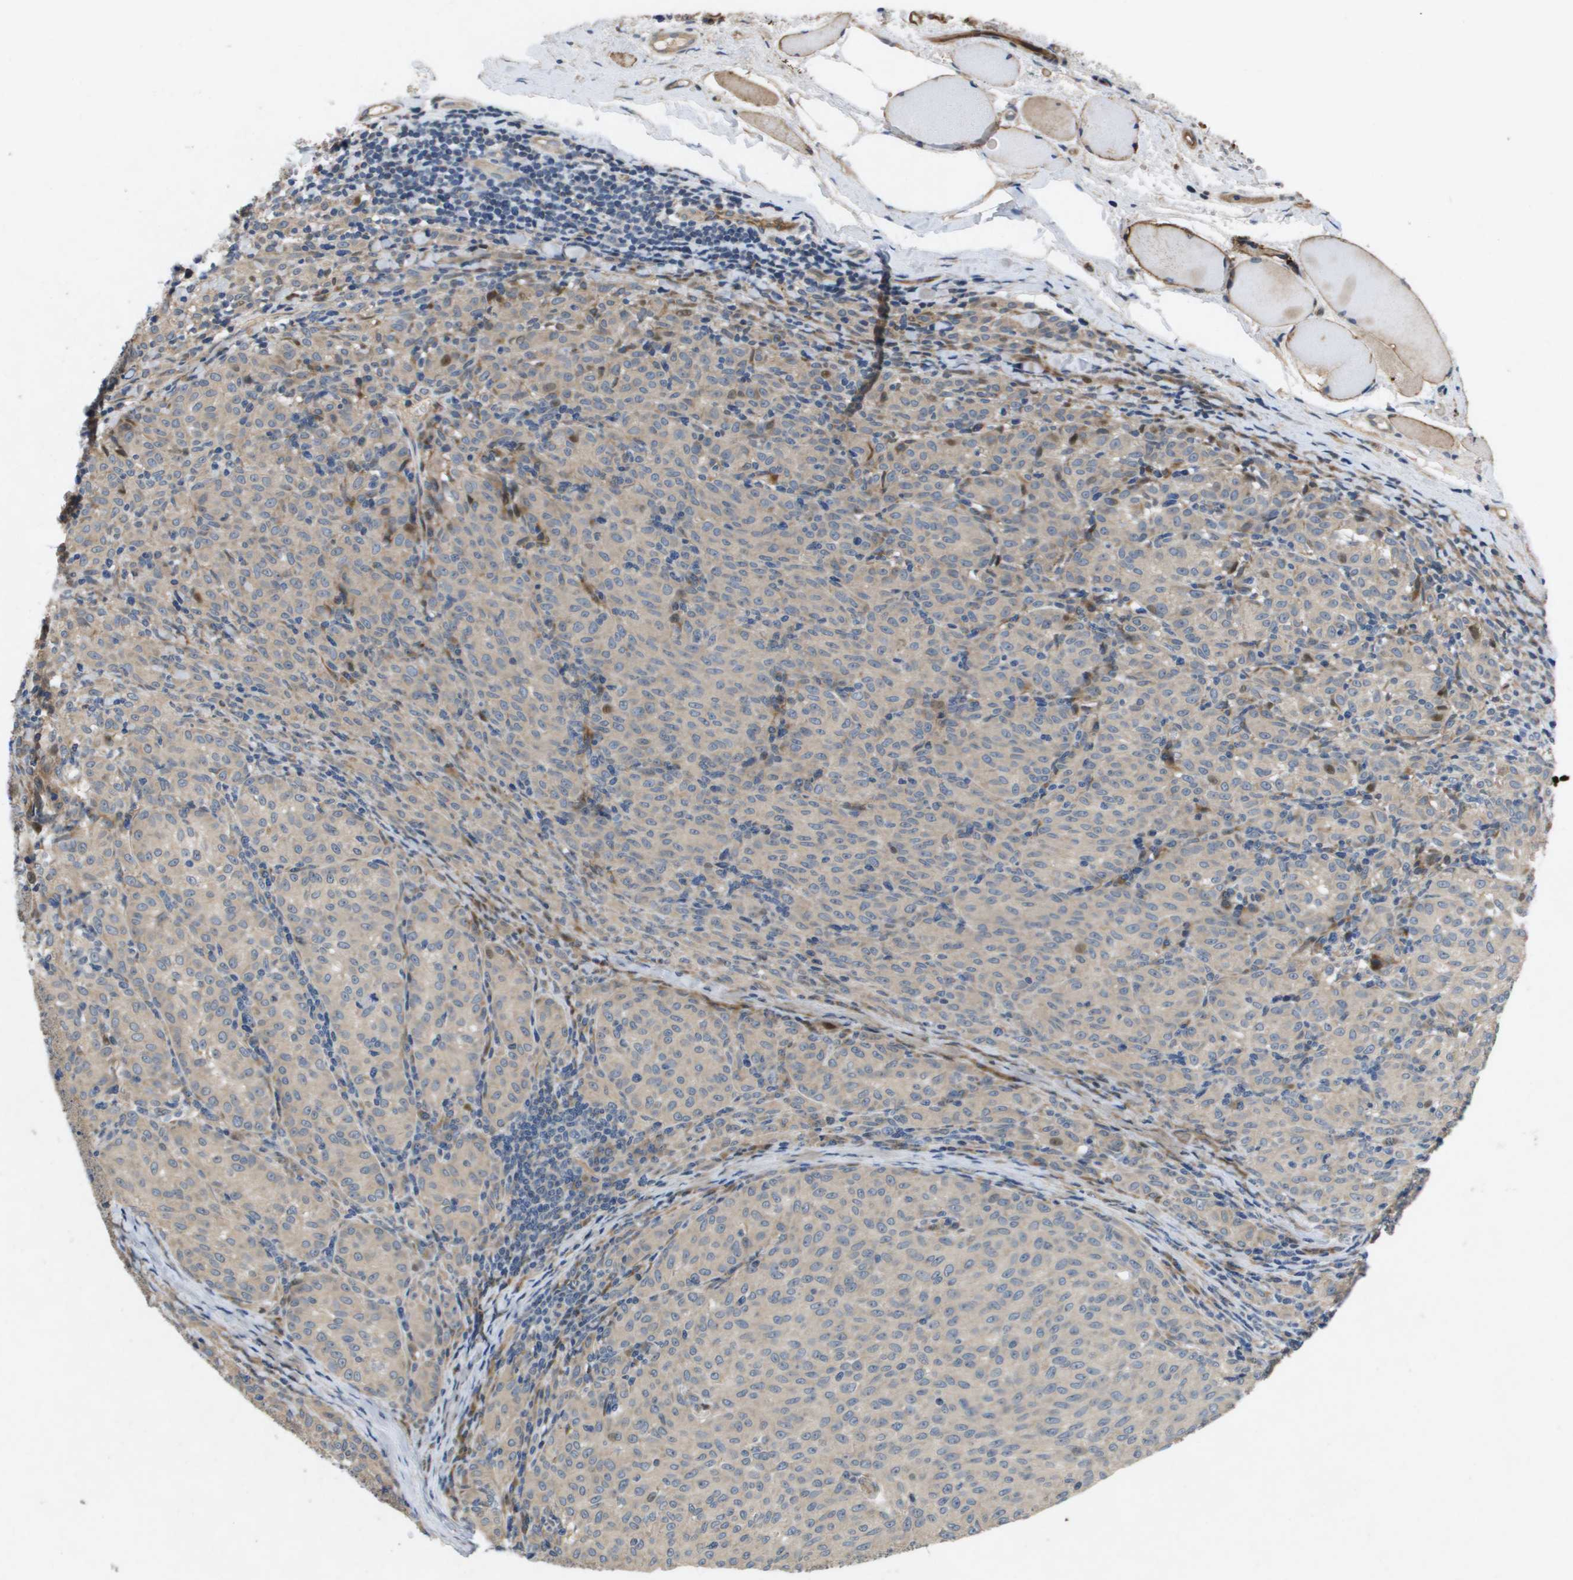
{"staining": {"intensity": "weak", "quantity": ">75%", "location": "cytoplasmic/membranous"}, "tissue": "melanoma", "cell_type": "Tumor cells", "image_type": "cancer", "snomed": [{"axis": "morphology", "description": "Malignant melanoma, NOS"}, {"axis": "topography", "description": "Skin"}], "caption": "The micrograph shows immunohistochemical staining of melanoma. There is weak cytoplasmic/membranous staining is seen in about >75% of tumor cells. (DAB IHC, brown staining for protein, blue staining for nuclei).", "gene": "ENTPD2", "patient": {"sex": "female", "age": 72}}